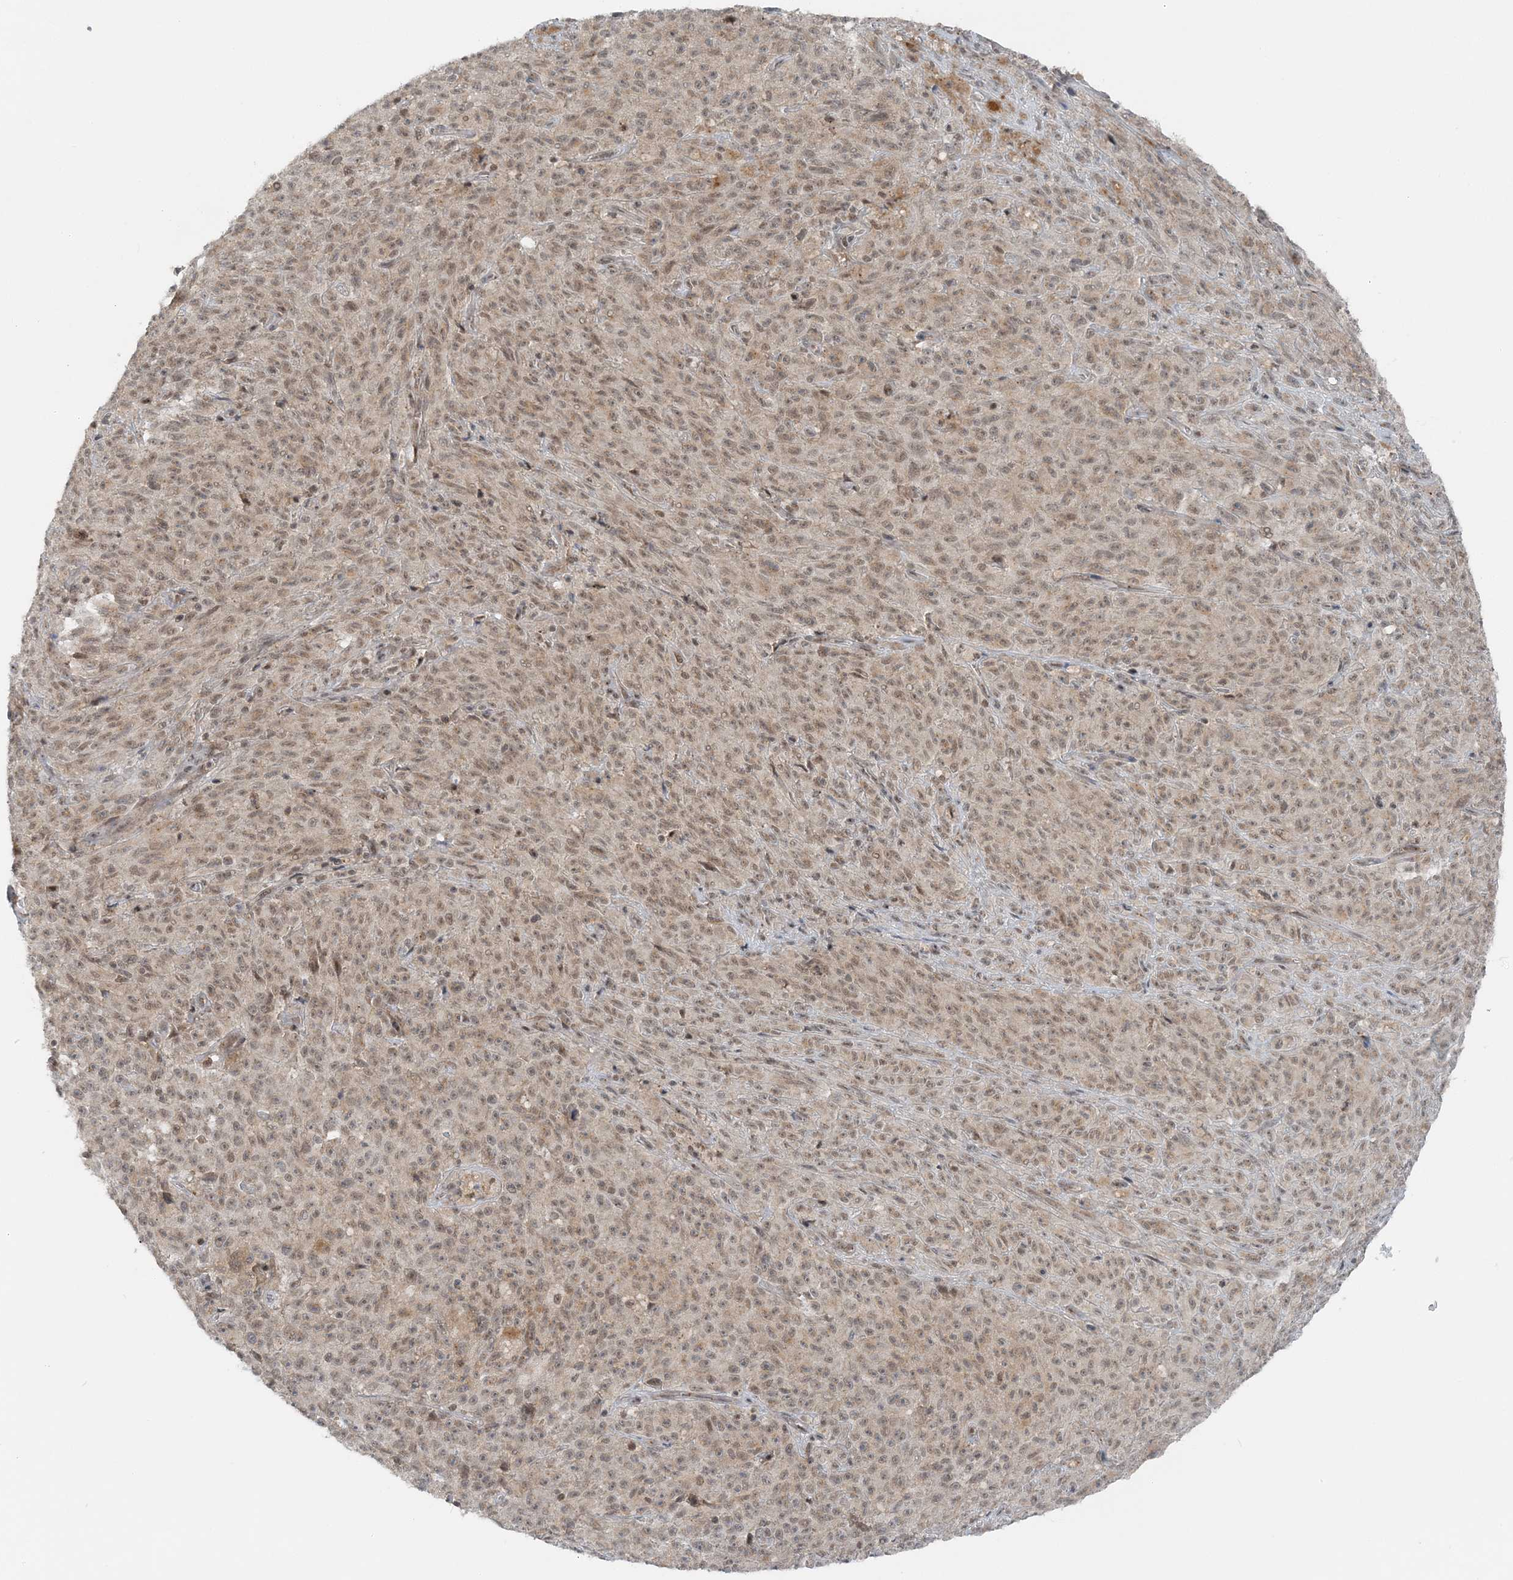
{"staining": {"intensity": "moderate", "quantity": ">75%", "location": "cytoplasmic/membranous,nuclear"}, "tissue": "melanoma", "cell_type": "Tumor cells", "image_type": "cancer", "snomed": [{"axis": "morphology", "description": "Malignant melanoma, NOS"}, {"axis": "topography", "description": "Skin"}], "caption": "IHC (DAB (3,3'-diaminobenzidine)) staining of malignant melanoma reveals moderate cytoplasmic/membranous and nuclear protein positivity in approximately >75% of tumor cells.", "gene": "ATP11A", "patient": {"sex": "female", "age": 82}}